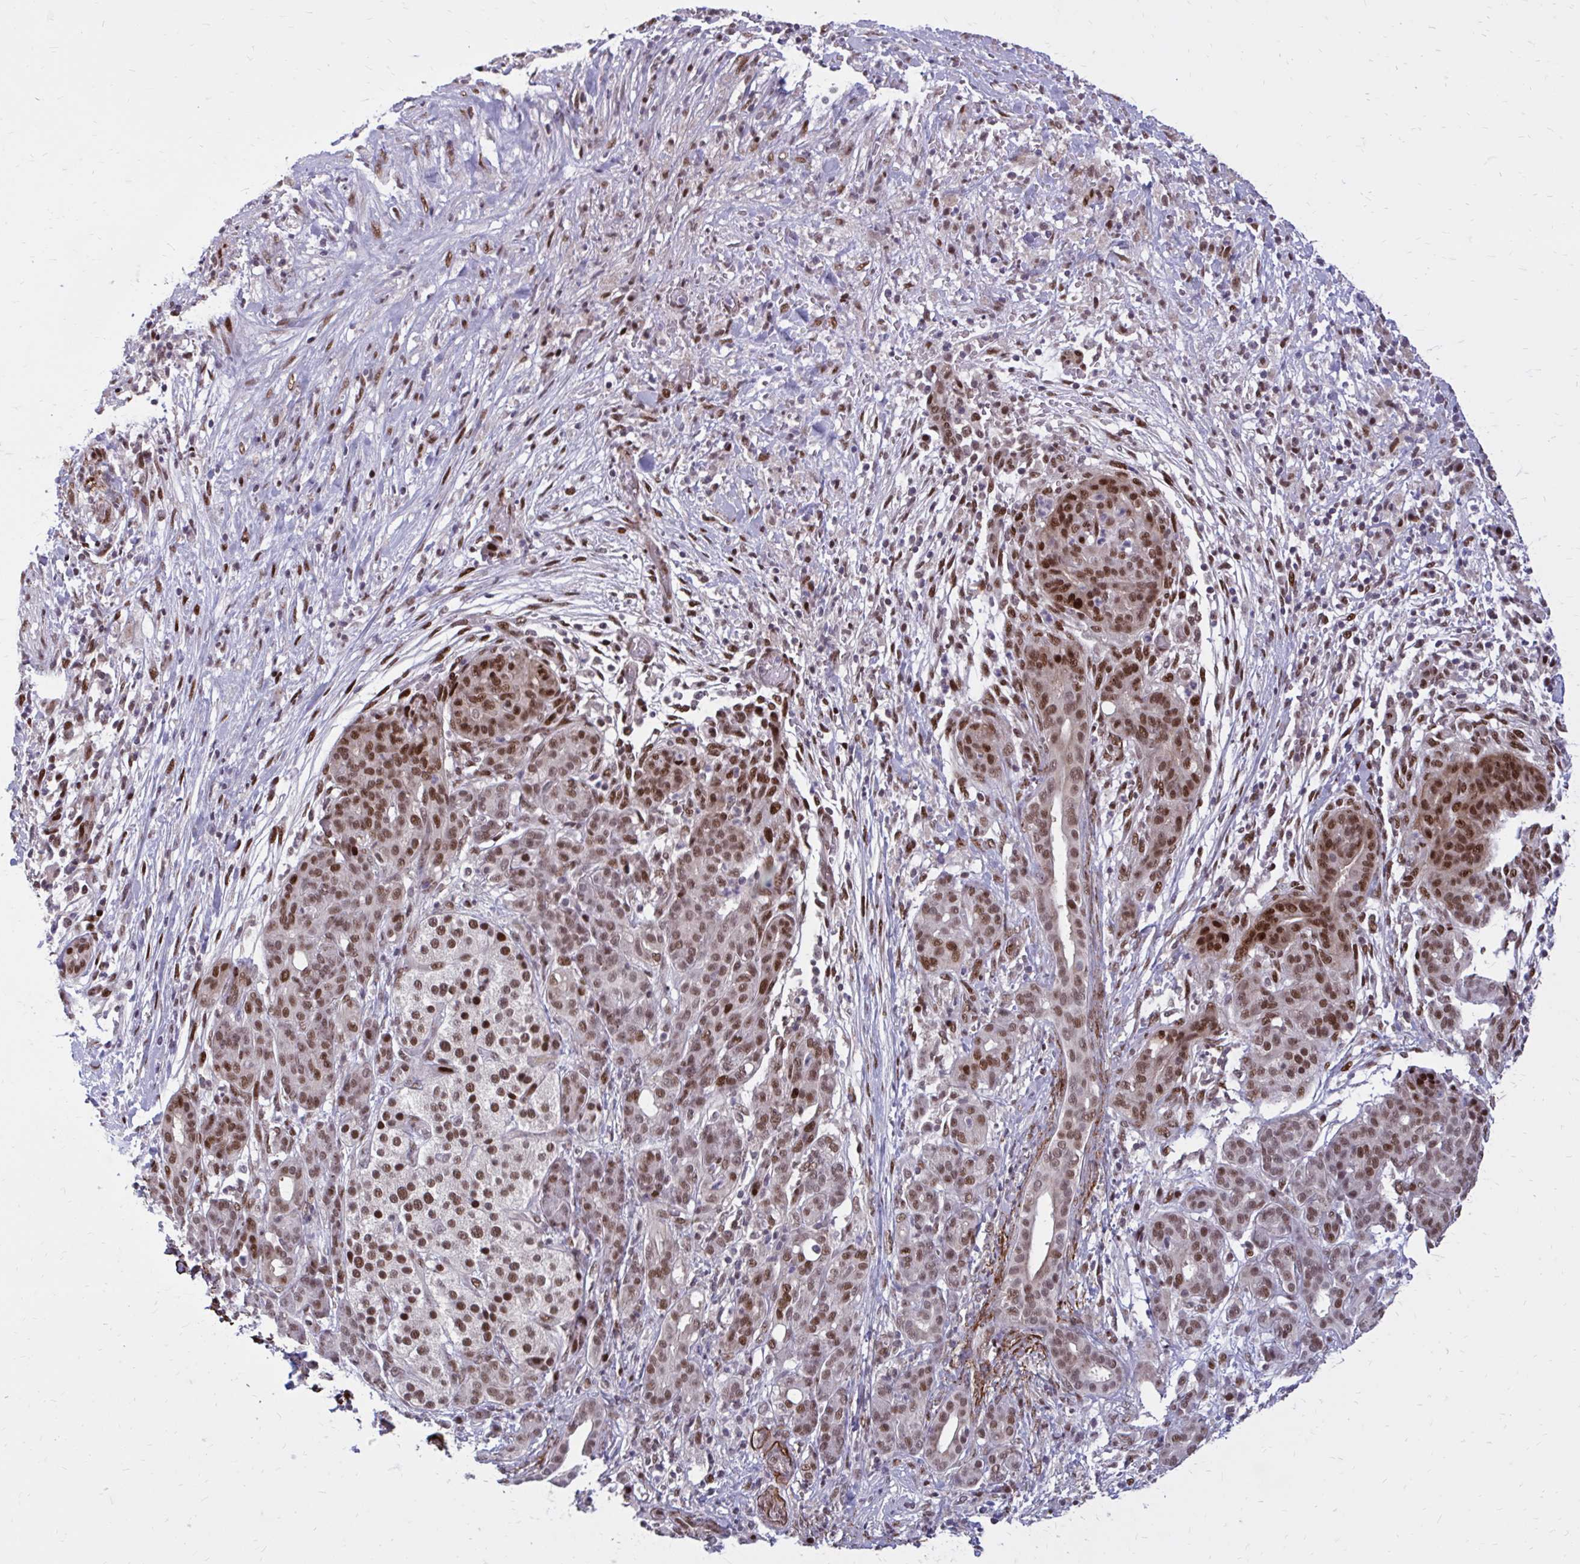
{"staining": {"intensity": "moderate", "quantity": ">75%", "location": "nuclear"}, "tissue": "pancreatic cancer", "cell_type": "Tumor cells", "image_type": "cancer", "snomed": [{"axis": "morphology", "description": "Adenocarcinoma, NOS"}, {"axis": "topography", "description": "Pancreas"}], "caption": "Protein expression analysis of pancreatic cancer (adenocarcinoma) demonstrates moderate nuclear staining in about >75% of tumor cells.", "gene": "PSME4", "patient": {"sex": "male", "age": 44}}